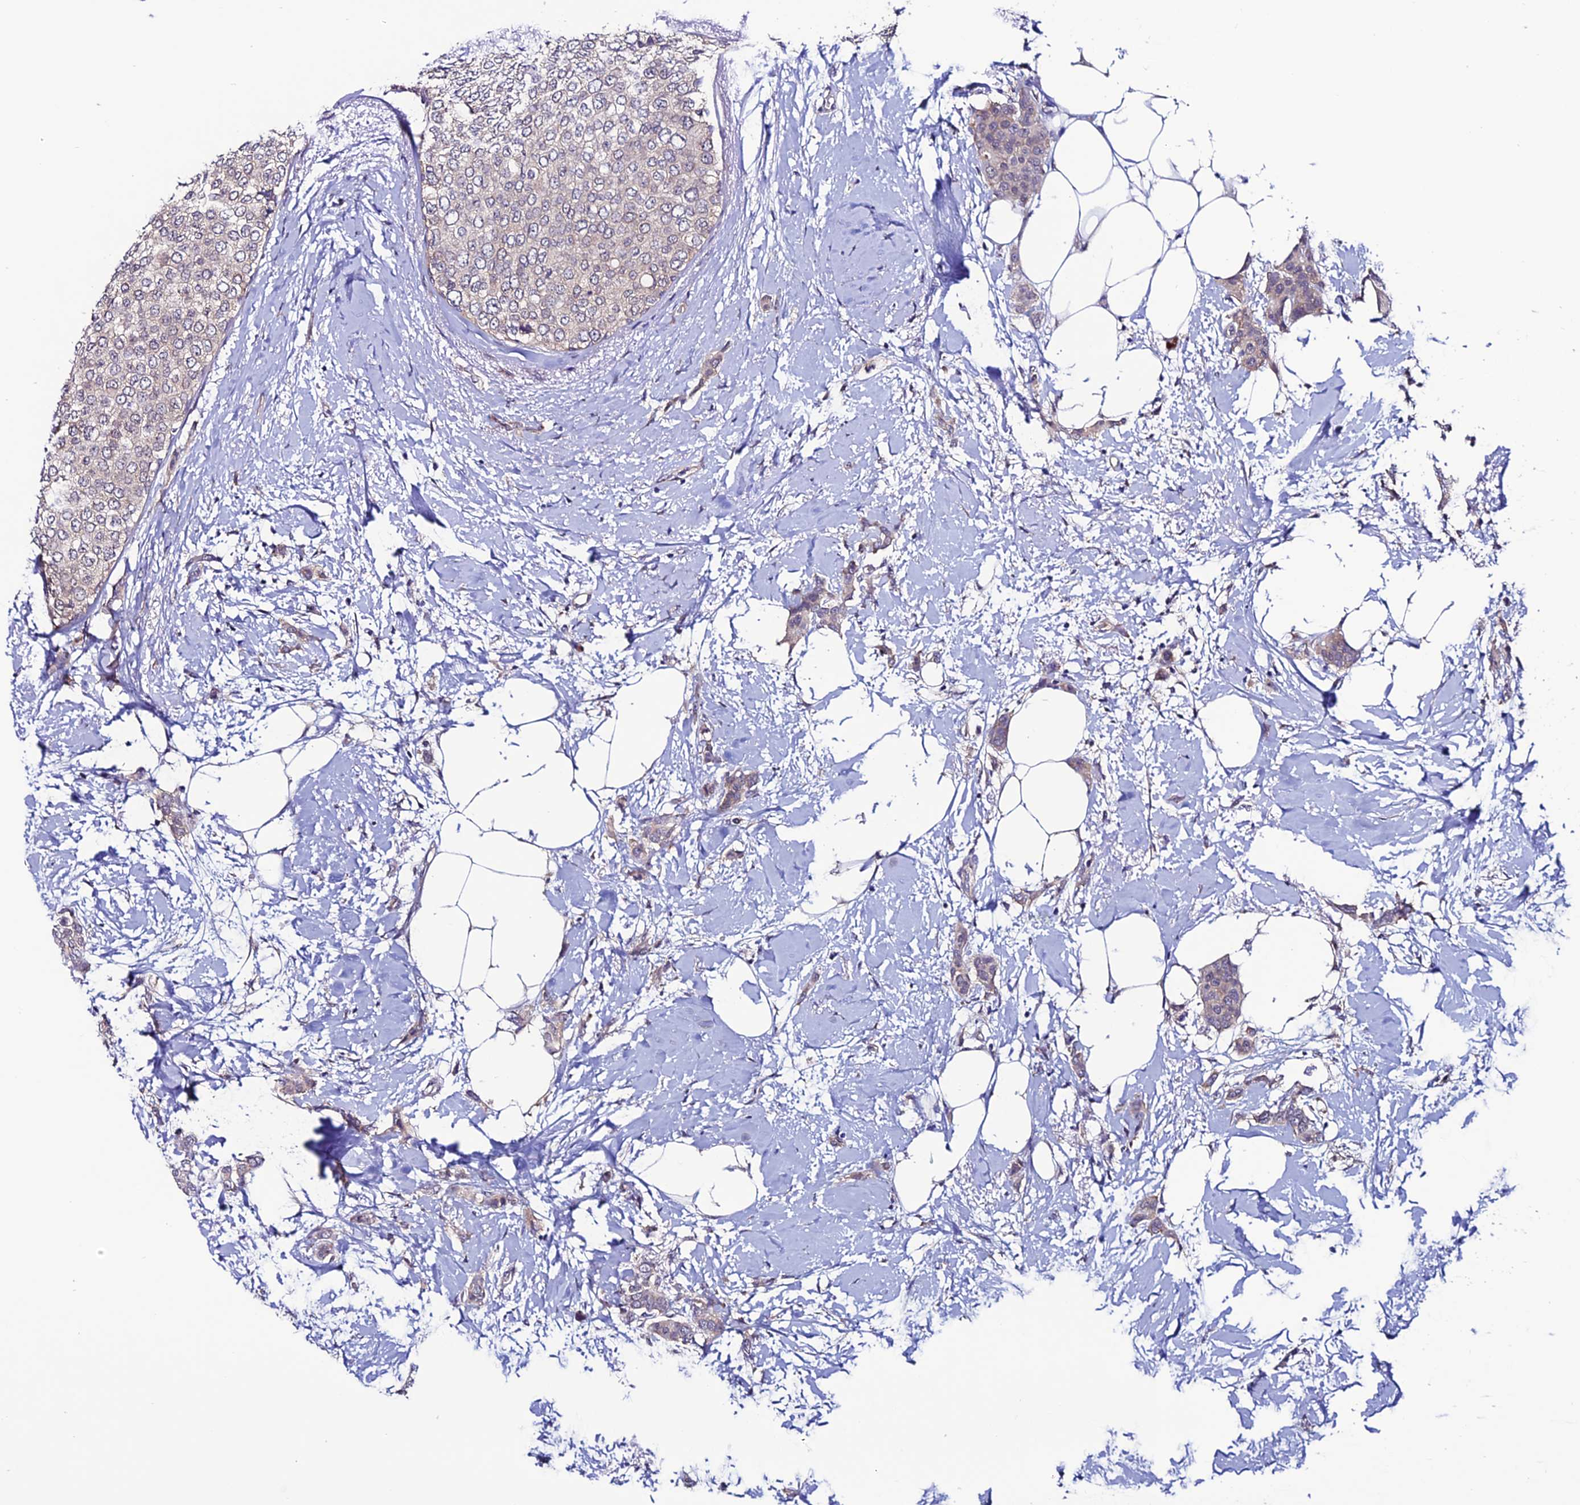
{"staining": {"intensity": "weak", "quantity": "<25%", "location": "cytoplasmic/membranous"}, "tissue": "breast cancer", "cell_type": "Tumor cells", "image_type": "cancer", "snomed": [{"axis": "morphology", "description": "Duct carcinoma"}, {"axis": "topography", "description": "Breast"}], "caption": "Tumor cells are negative for brown protein staining in breast cancer.", "gene": "FZD8", "patient": {"sex": "female", "age": 72}}